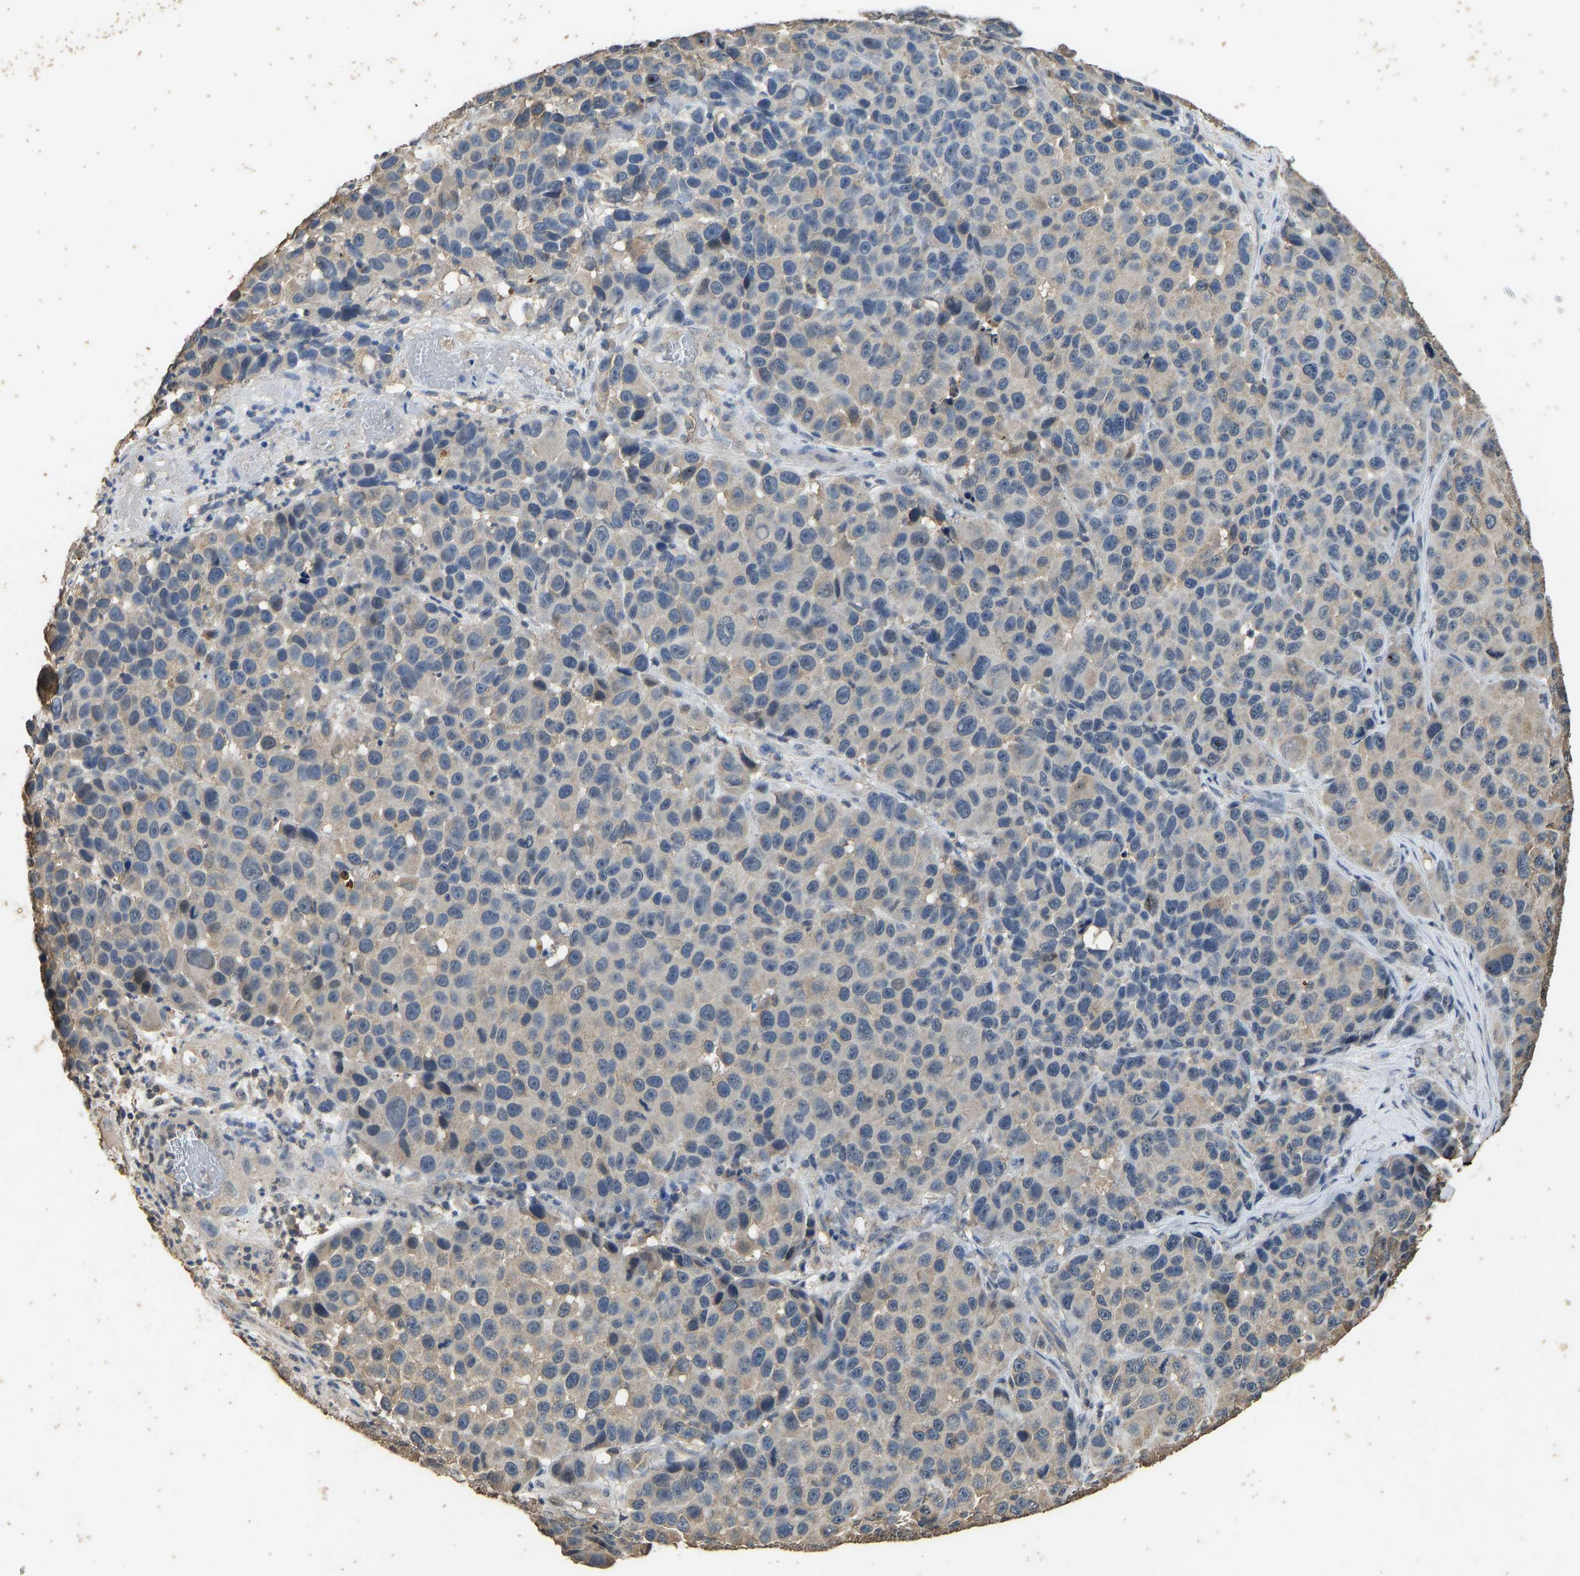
{"staining": {"intensity": "weak", "quantity": "<25%", "location": "cytoplasmic/membranous"}, "tissue": "melanoma", "cell_type": "Tumor cells", "image_type": "cancer", "snomed": [{"axis": "morphology", "description": "Malignant melanoma, NOS"}, {"axis": "topography", "description": "Skin"}], "caption": "Tumor cells show no significant expression in melanoma.", "gene": "CIDEC", "patient": {"sex": "male", "age": 53}}